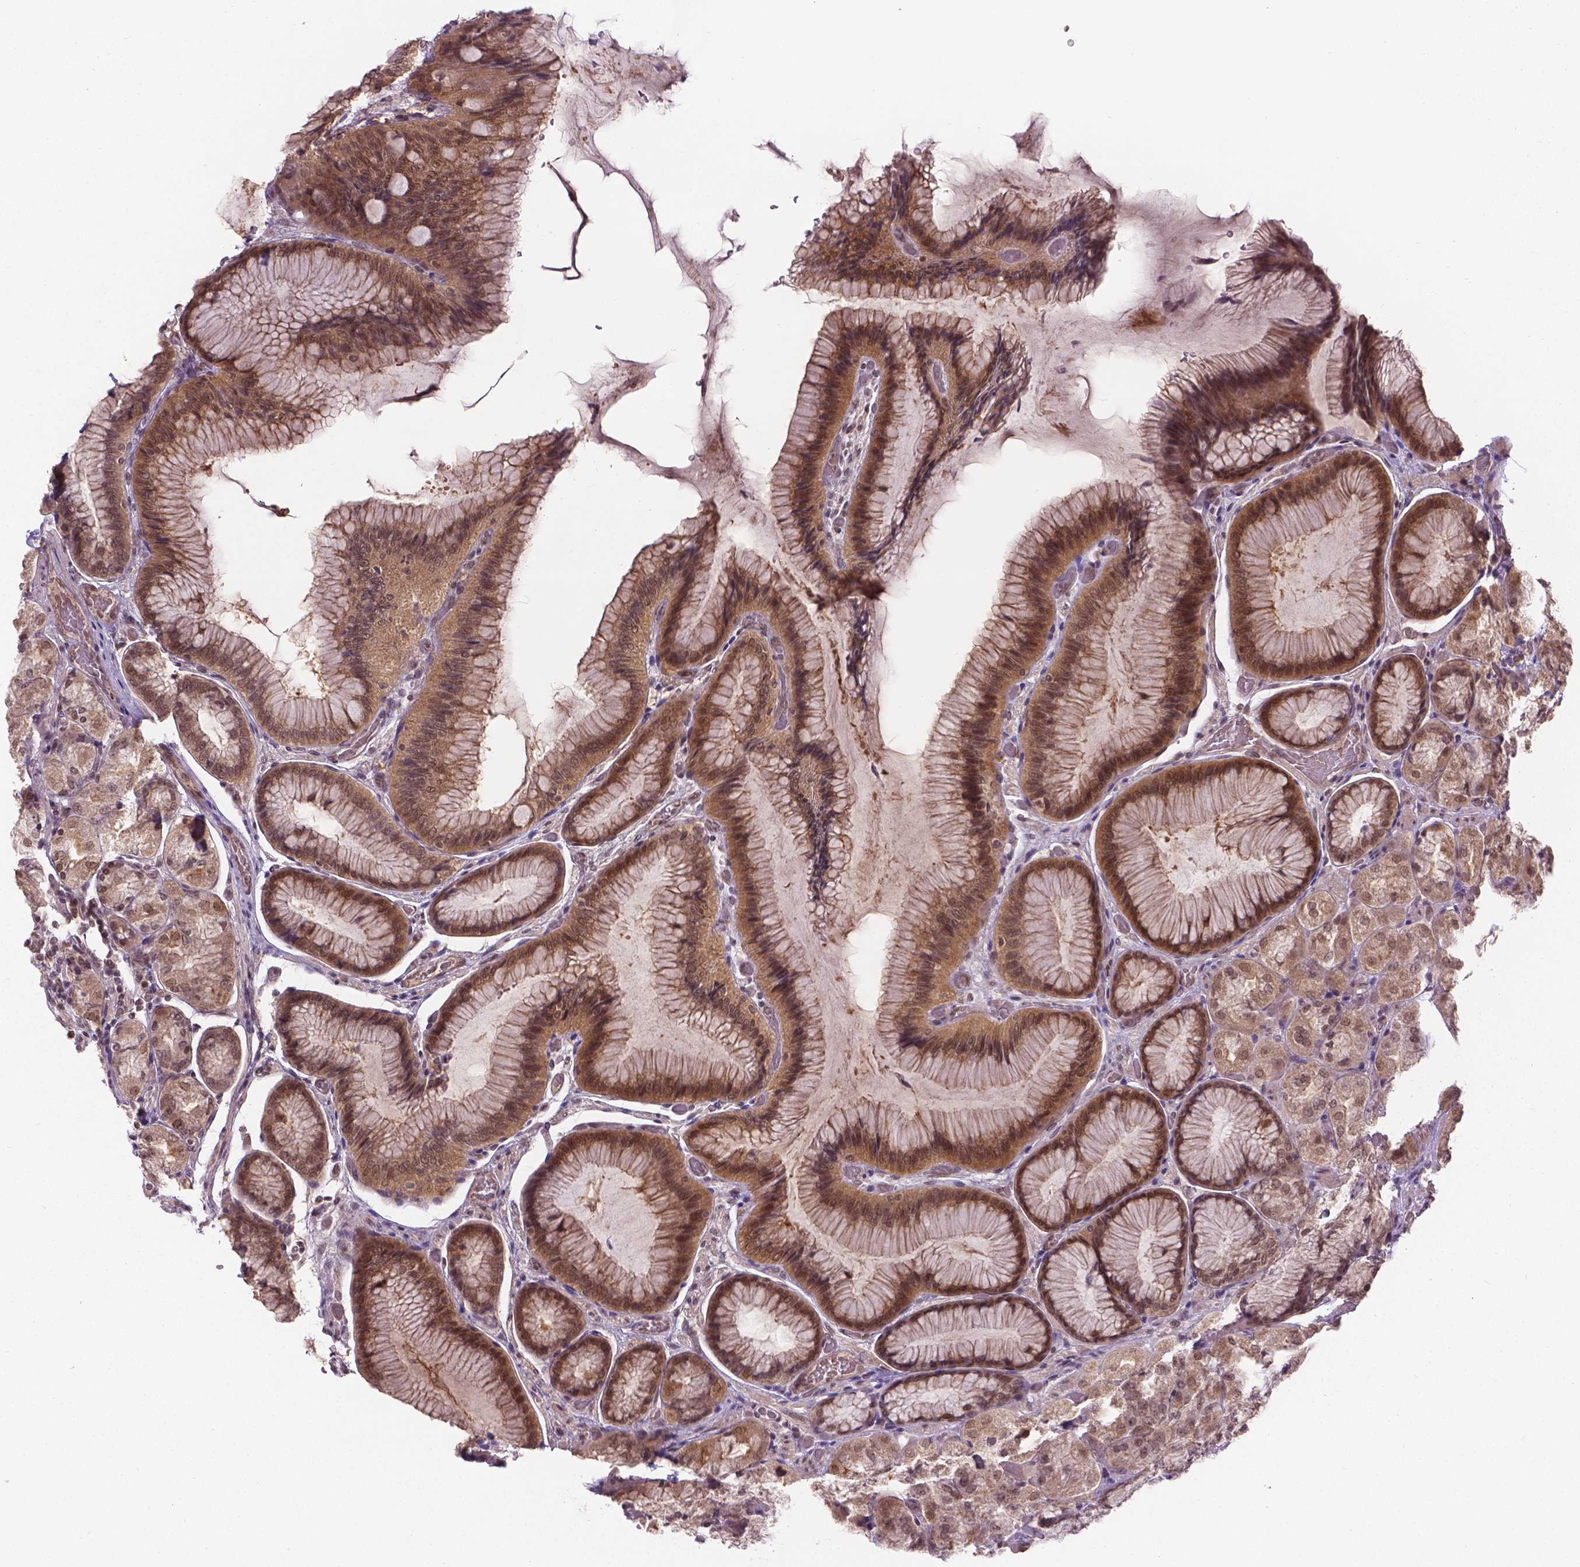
{"staining": {"intensity": "moderate", "quantity": ">75%", "location": "cytoplasmic/membranous,nuclear"}, "tissue": "stomach", "cell_type": "Glandular cells", "image_type": "normal", "snomed": [{"axis": "morphology", "description": "Normal tissue, NOS"}, {"axis": "morphology", "description": "Adenocarcinoma, NOS"}, {"axis": "morphology", "description": "Adenocarcinoma, High grade"}, {"axis": "topography", "description": "Stomach, upper"}, {"axis": "topography", "description": "Stomach"}], "caption": "High-power microscopy captured an IHC image of benign stomach, revealing moderate cytoplasmic/membranous,nuclear positivity in approximately >75% of glandular cells.", "gene": "ANKRD54", "patient": {"sex": "female", "age": 65}}